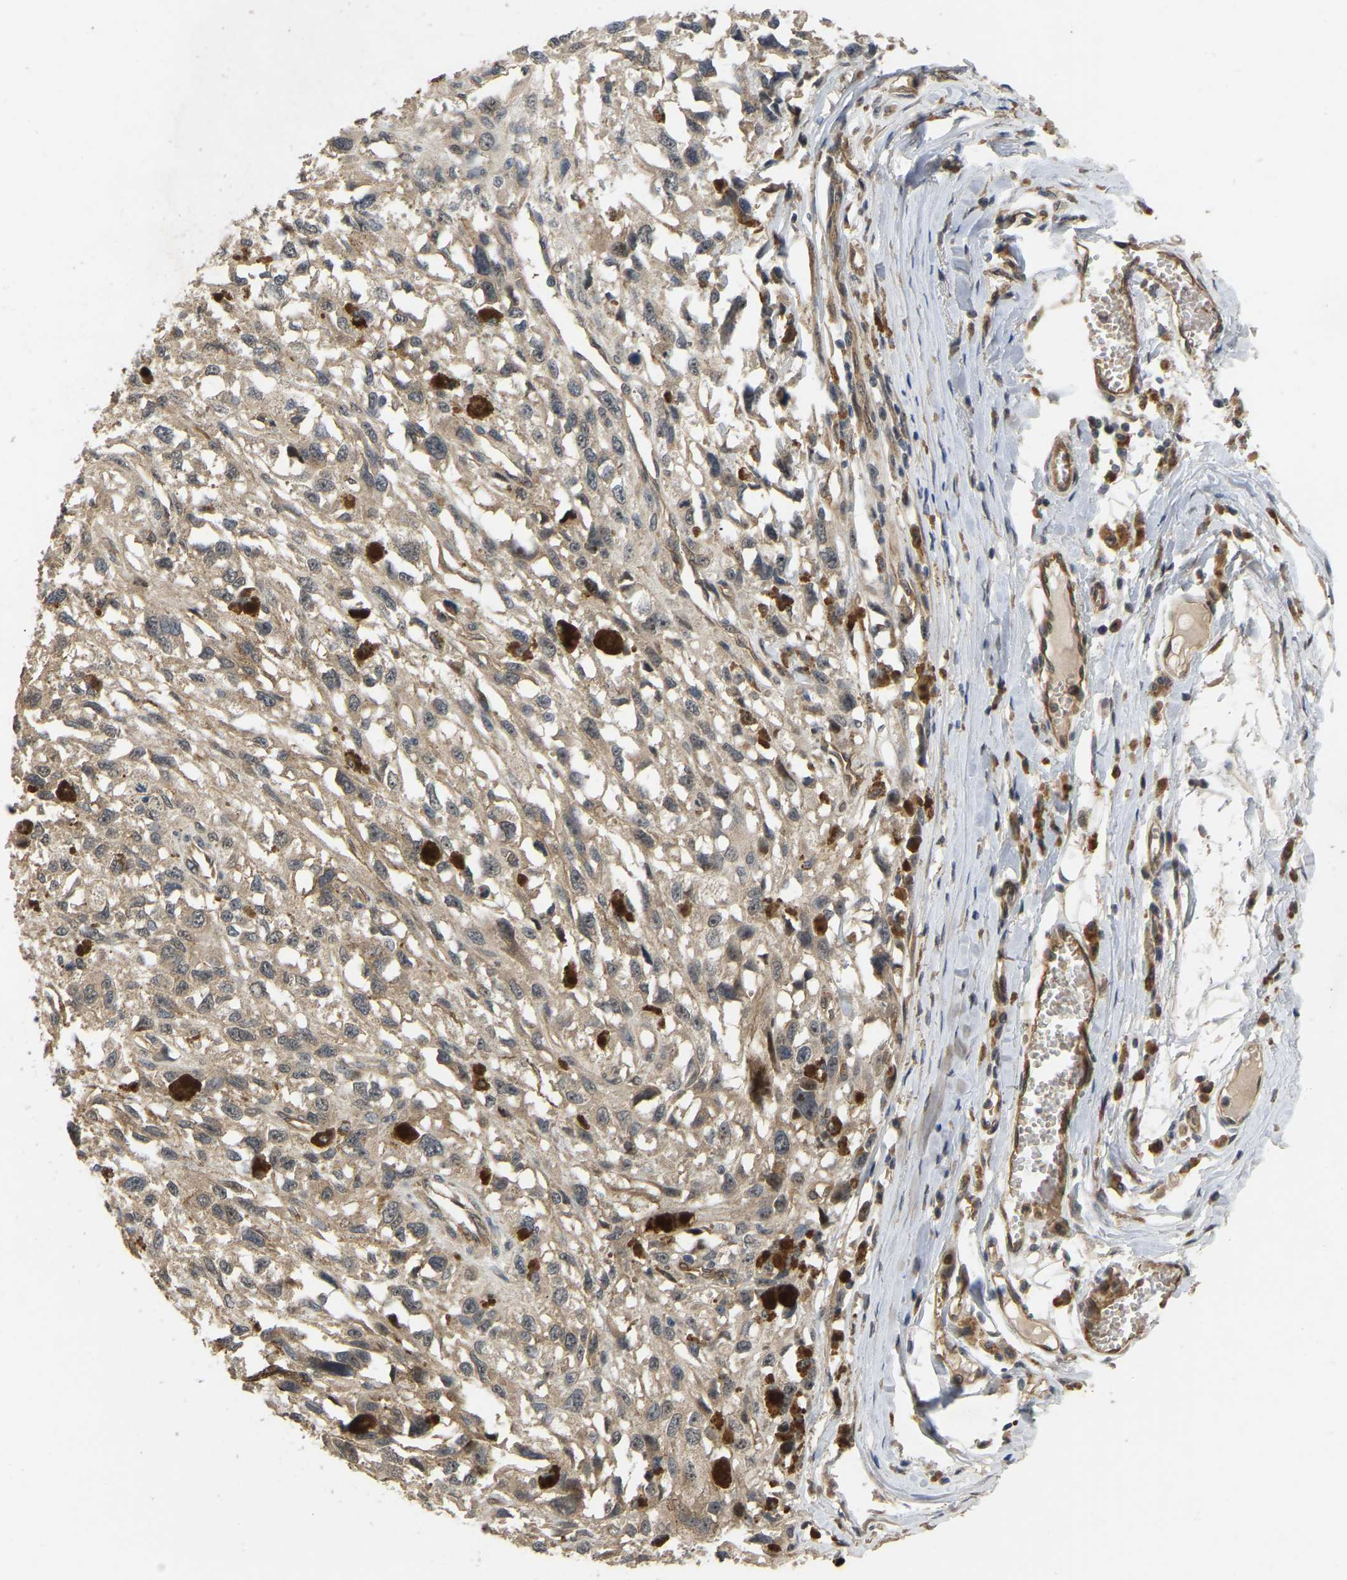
{"staining": {"intensity": "weak", "quantity": ">75%", "location": "cytoplasmic/membranous"}, "tissue": "melanoma", "cell_type": "Tumor cells", "image_type": "cancer", "snomed": [{"axis": "morphology", "description": "Malignant melanoma, Metastatic site"}, {"axis": "topography", "description": "Lymph node"}], "caption": "This is a histology image of immunohistochemistry (IHC) staining of melanoma, which shows weak staining in the cytoplasmic/membranous of tumor cells.", "gene": "LIMK2", "patient": {"sex": "male", "age": 59}}